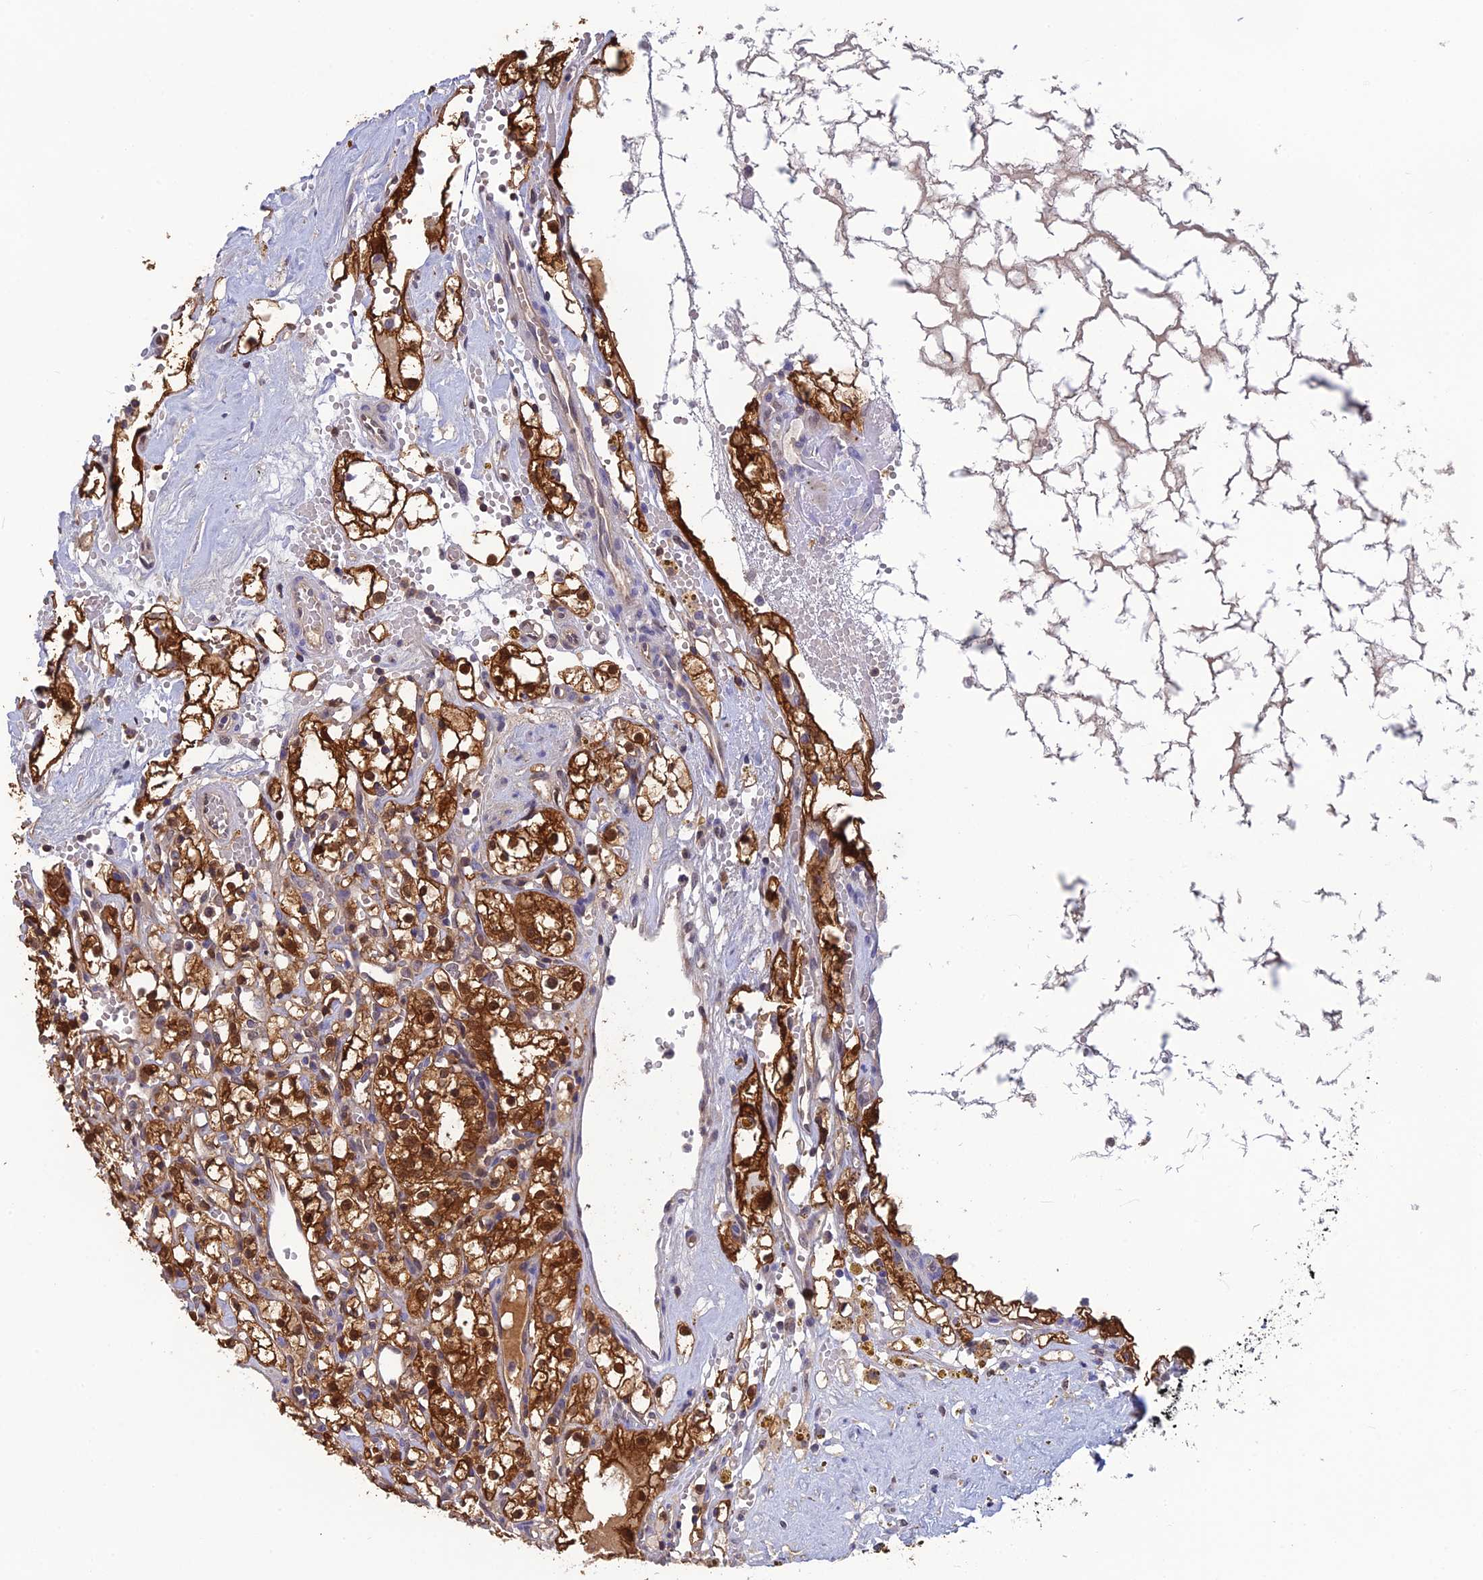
{"staining": {"intensity": "strong", "quantity": ">75%", "location": "cytoplasmic/membranous,nuclear"}, "tissue": "renal cancer", "cell_type": "Tumor cells", "image_type": "cancer", "snomed": [{"axis": "morphology", "description": "Adenocarcinoma, NOS"}, {"axis": "topography", "description": "Kidney"}], "caption": "A high-resolution micrograph shows immunohistochemistry (IHC) staining of renal cancer, which demonstrates strong cytoplasmic/membranous and nuclear expression in approximately >75% of tumor cells.", "gene": "HINT1", "patient": {"sex": "male", "age": 56}}